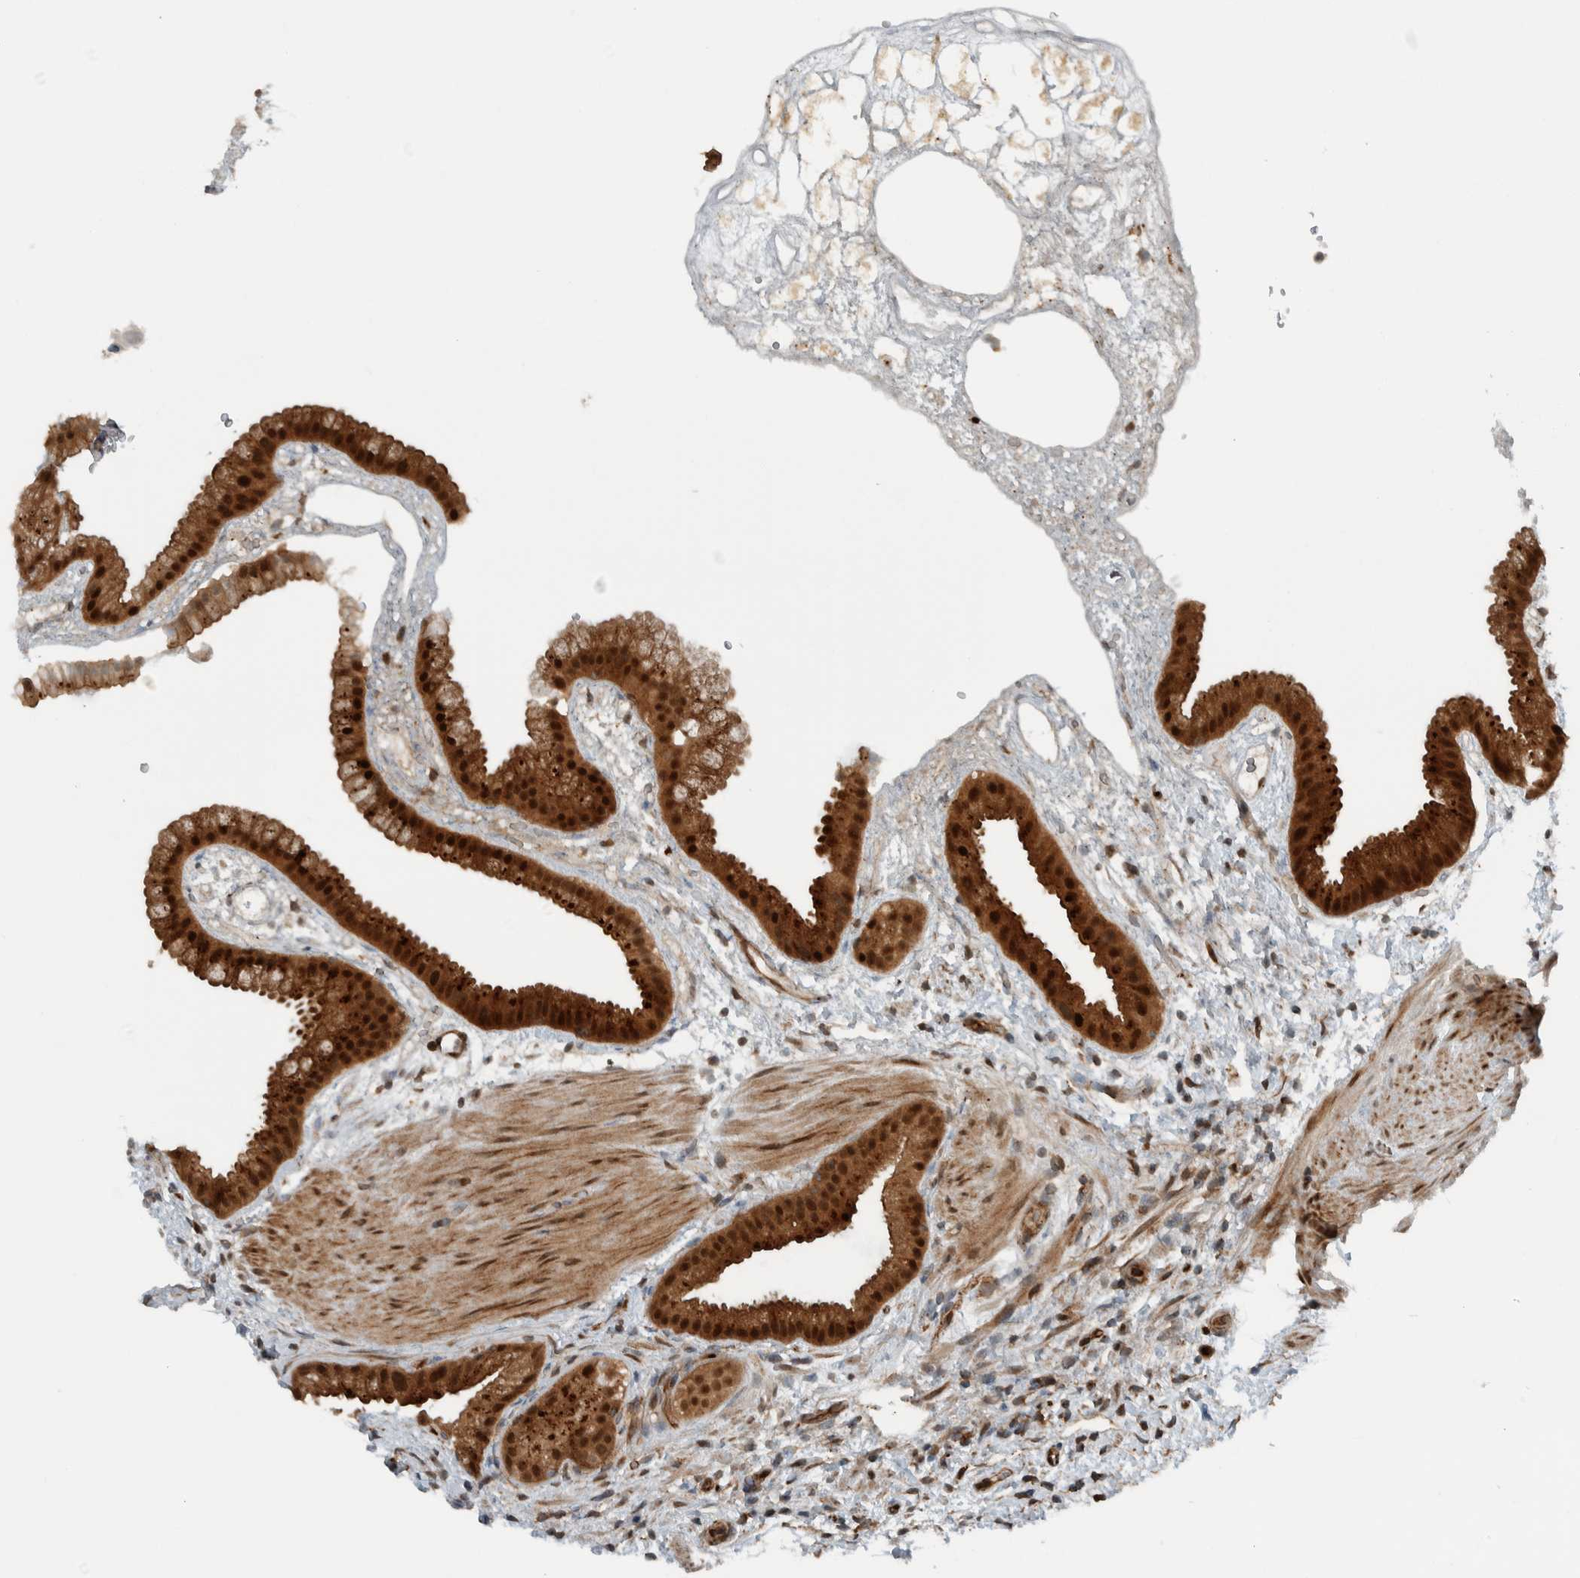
{"staining": {"intensity": "strong", "quantity": ">75%", "location": "cytoplasmic/membranous,nuclear"}, "tissue": "gallbladder", "cell_type": "Glandular cells", "image_type": "normal", "snomed": [{"axis": "morphology", "description": "Normal tissue, NOS"}, {"axis": "topography", "description": "Gallbladder"}], "caption": "A micrograph showing strong cytoplasmic/membranous,nuclear expression in about >75% of glandular cells in normal gallbladder, as visualized by brown immunohistochemical staining.", "gene": "GIGYF1", "patient": {"sex": "female", "age": 64}}